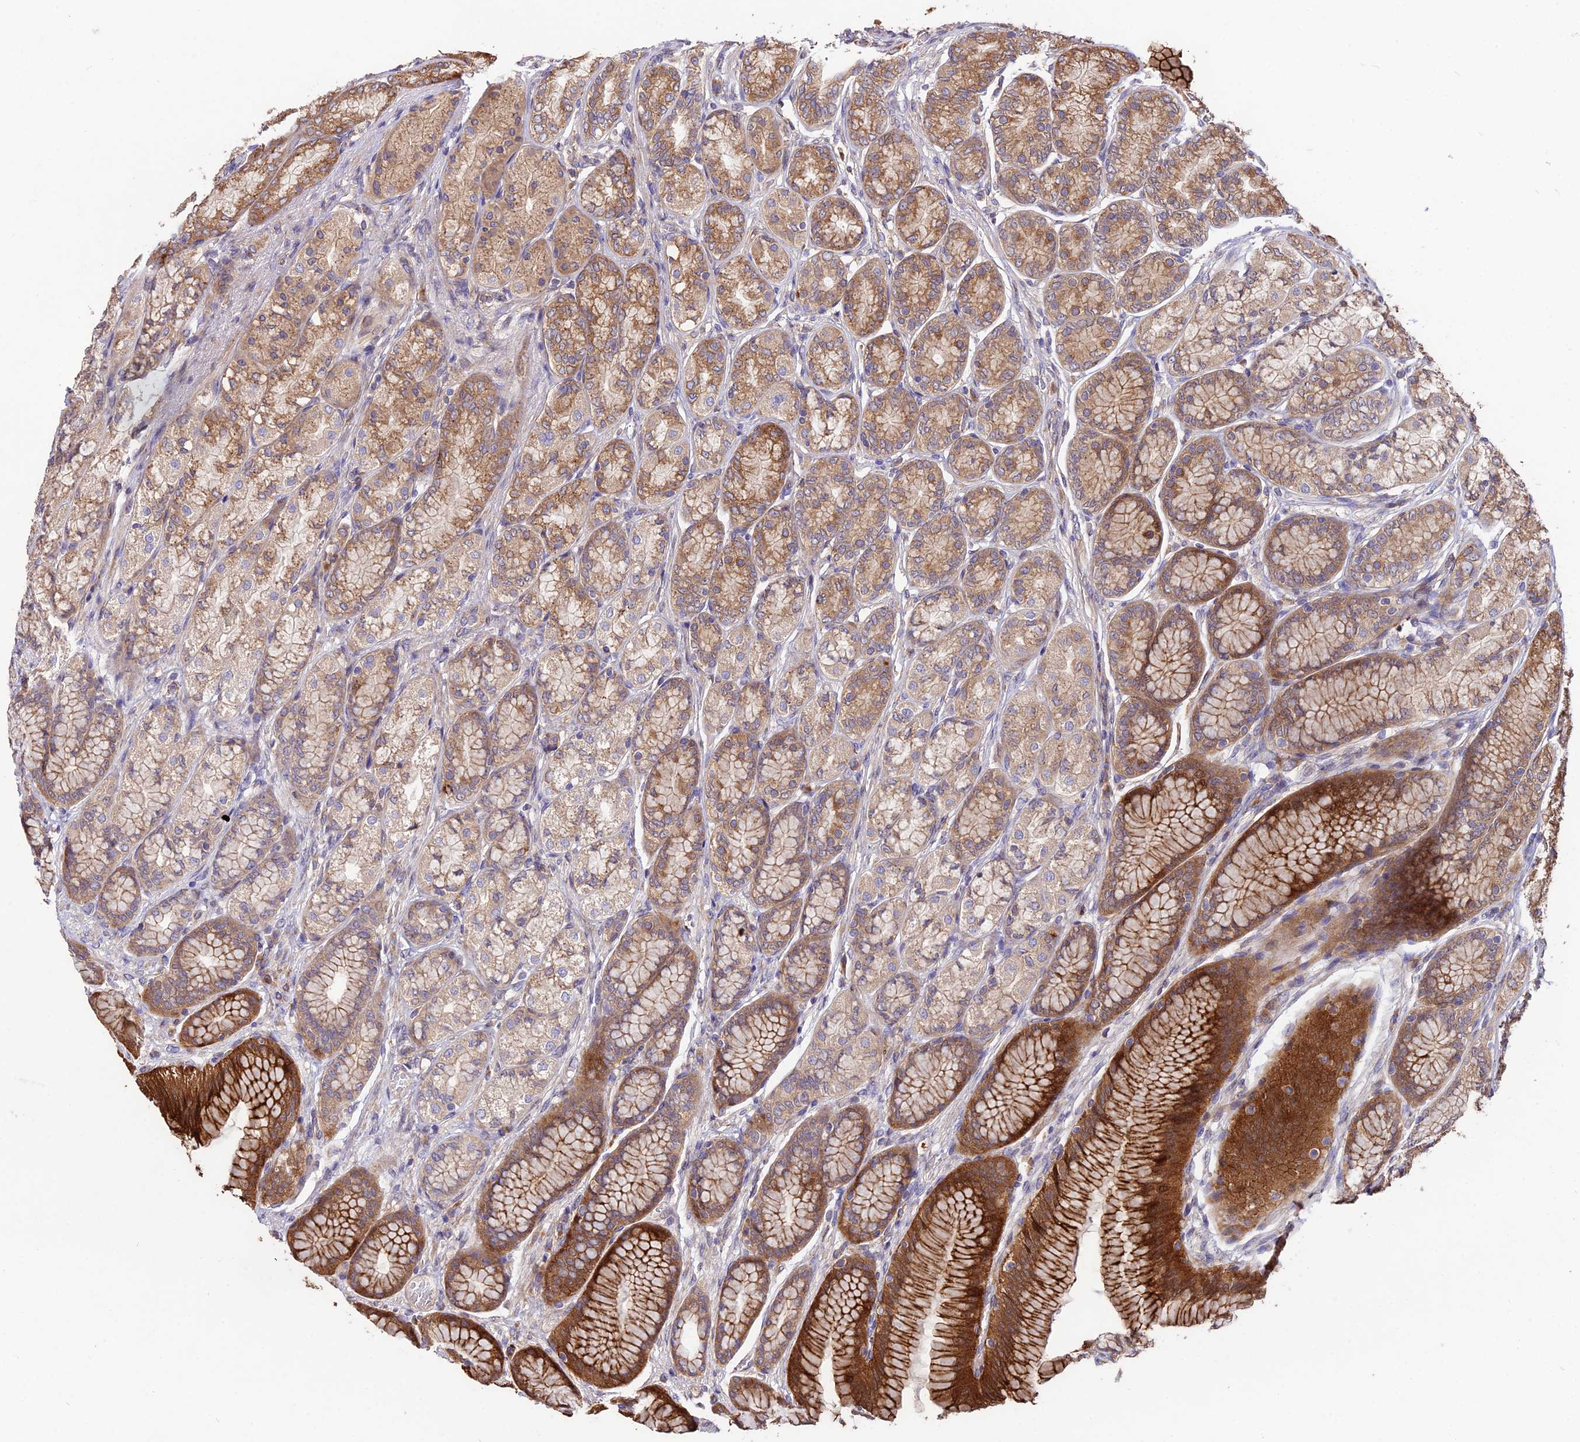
{"staining": {"intensity": "strong", "quantity": "<25%", "location": "cytoplasmic/membranous"}, "tissue": "stomach", "cell_type": "Glandular cells", "image_type": "normal", "snomed": [{"axis": "morphology", "description": "Normal tissue, NOS"}, {"axis": "morphology", "description": "Adenocarcinoma, NOS"}, {"axis": "morphology", "description": "Adenocarcinoma, High grade"}, {"axis": "topography", "description": "Stomach, upper"}, {"axis": "topography", "description": "Stomach"}], "caption": "Benign stomach demonstrates strong cytoplasmic/membranous positivity in approximately <25% of glandular cells (Brightfield microscopy of DAB IHC at high magnification)..", "gene": "ROCK1", "patient": {"sex": "female", "age": 65}}